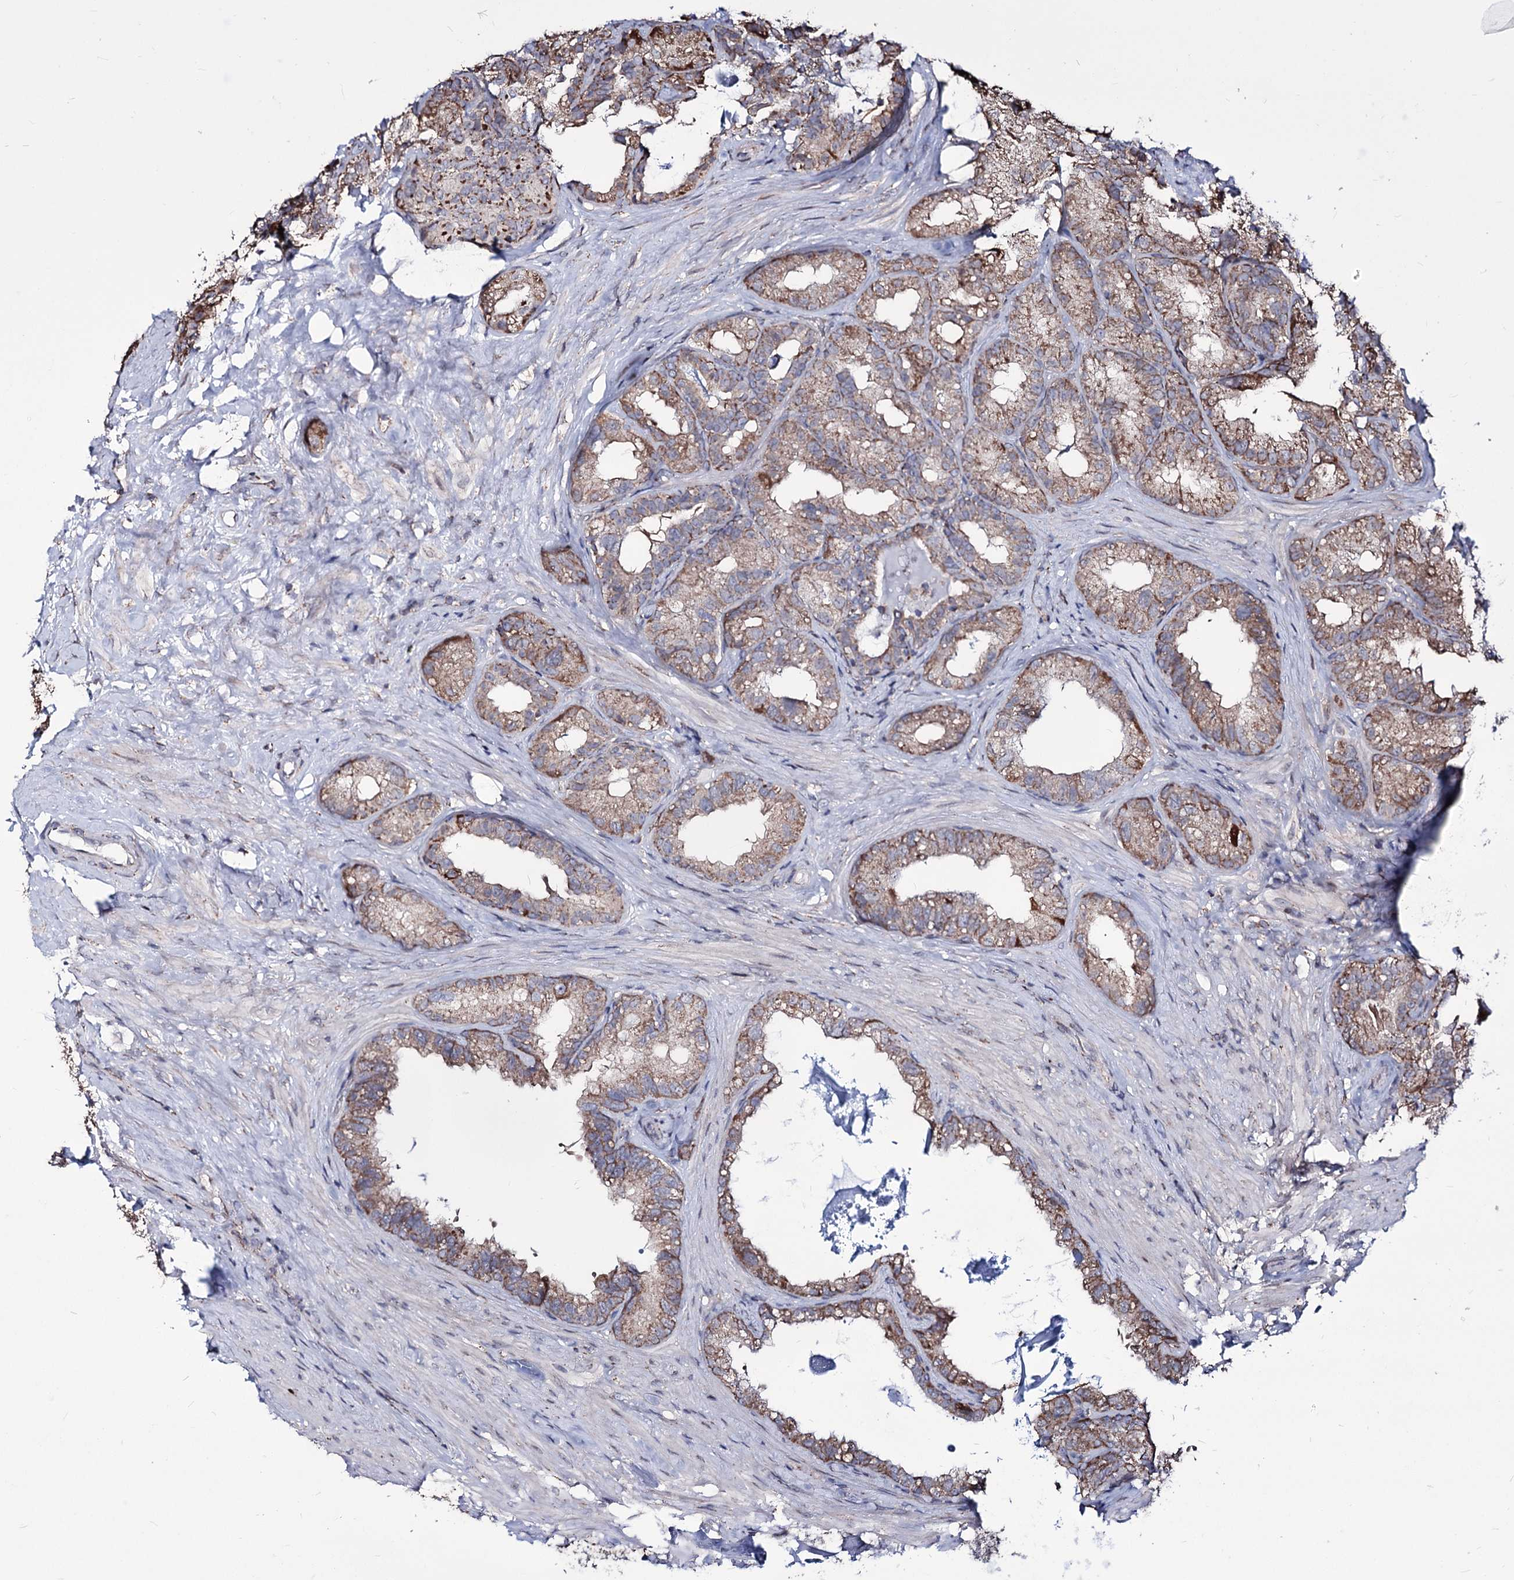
{"staining": {"intensity": "moderate", "quantity": ">75%", "location": "cytoplasmic/membranous"}, "tissue": "seminal vesicle", "cell_type": "Glandular cells", "image_type": "normal", "snomed": [{"axis": "morphology", "description": "Normal tissue, NOS"}, {"axis": "topography", "description": "Seminal veicle"}], "caption": "Protein expression analysis of benign seminal vesicle demonstrates moderate cytoplasmic/membranous staining in about >75% of glandular cells. The staining was performed using DAB (3,3'-diaminobenzidine), with brown indicating positive protein expression. Nuclei are stained blue with hematoxylin.", "gene": "CREB3L4", "patient": {"sex": "male", "age": 60}}